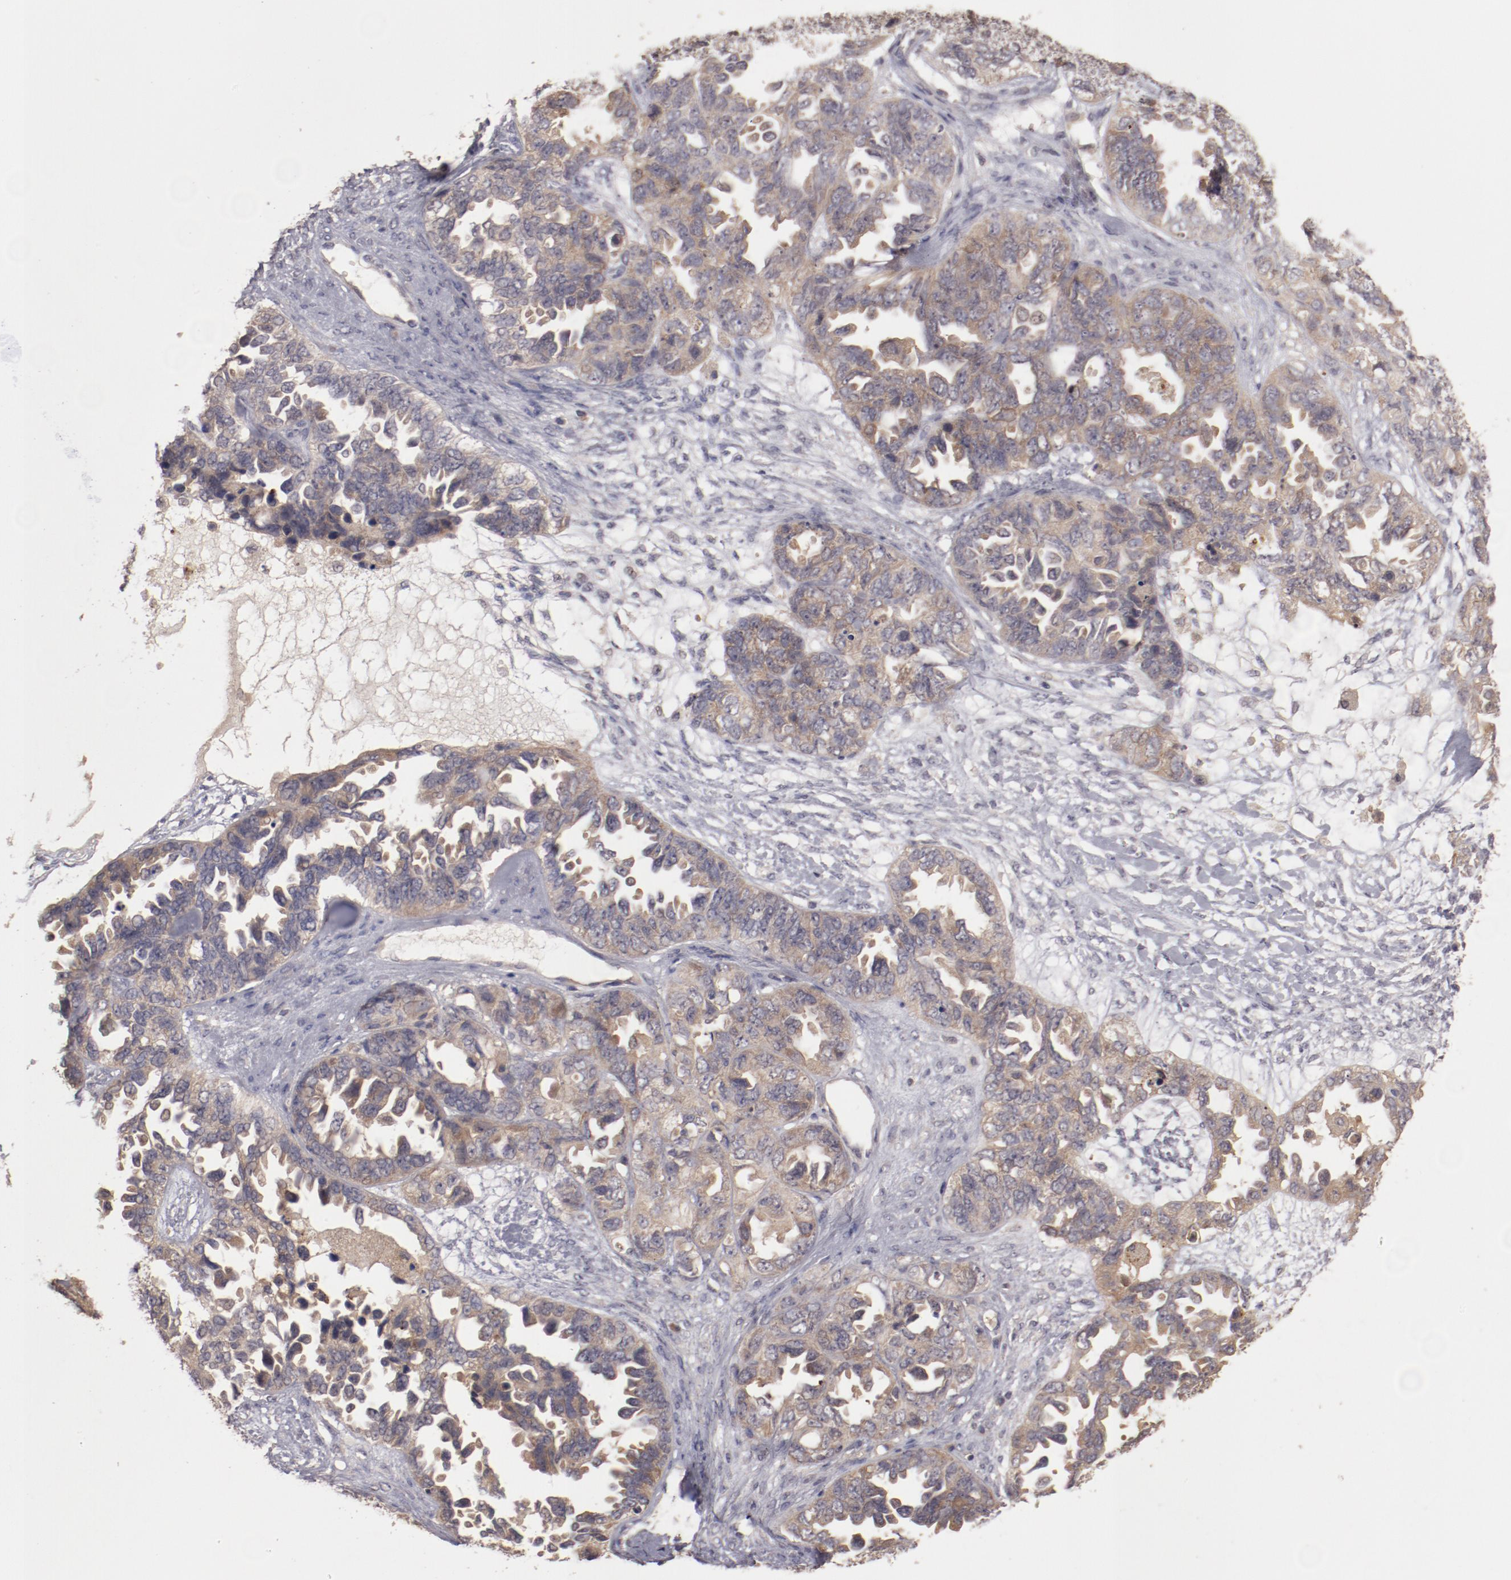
{"staining": {"intensity": "moderate", "quantity": ">75%", "location": "cytoplasmic/membranous"}, "tissue": "ovarian cancer", "cell_type": "Tumor cells", "image_type": "cancer", "snomed": [{"axis": "morphology", "description": "Cystadenocarcinoma, serous, NOS"}, {"axis": "topography", "description": "Ovary"}], "caption": "A medium amount of moderate cytoplasmic/membranous expression is seen in about >75% of tumor cells in ovarian cancer (serous cystadenocarcinoma) tissue.", "gene": "LRRC75B", "patient": {"sex": "female", "age": 82}}